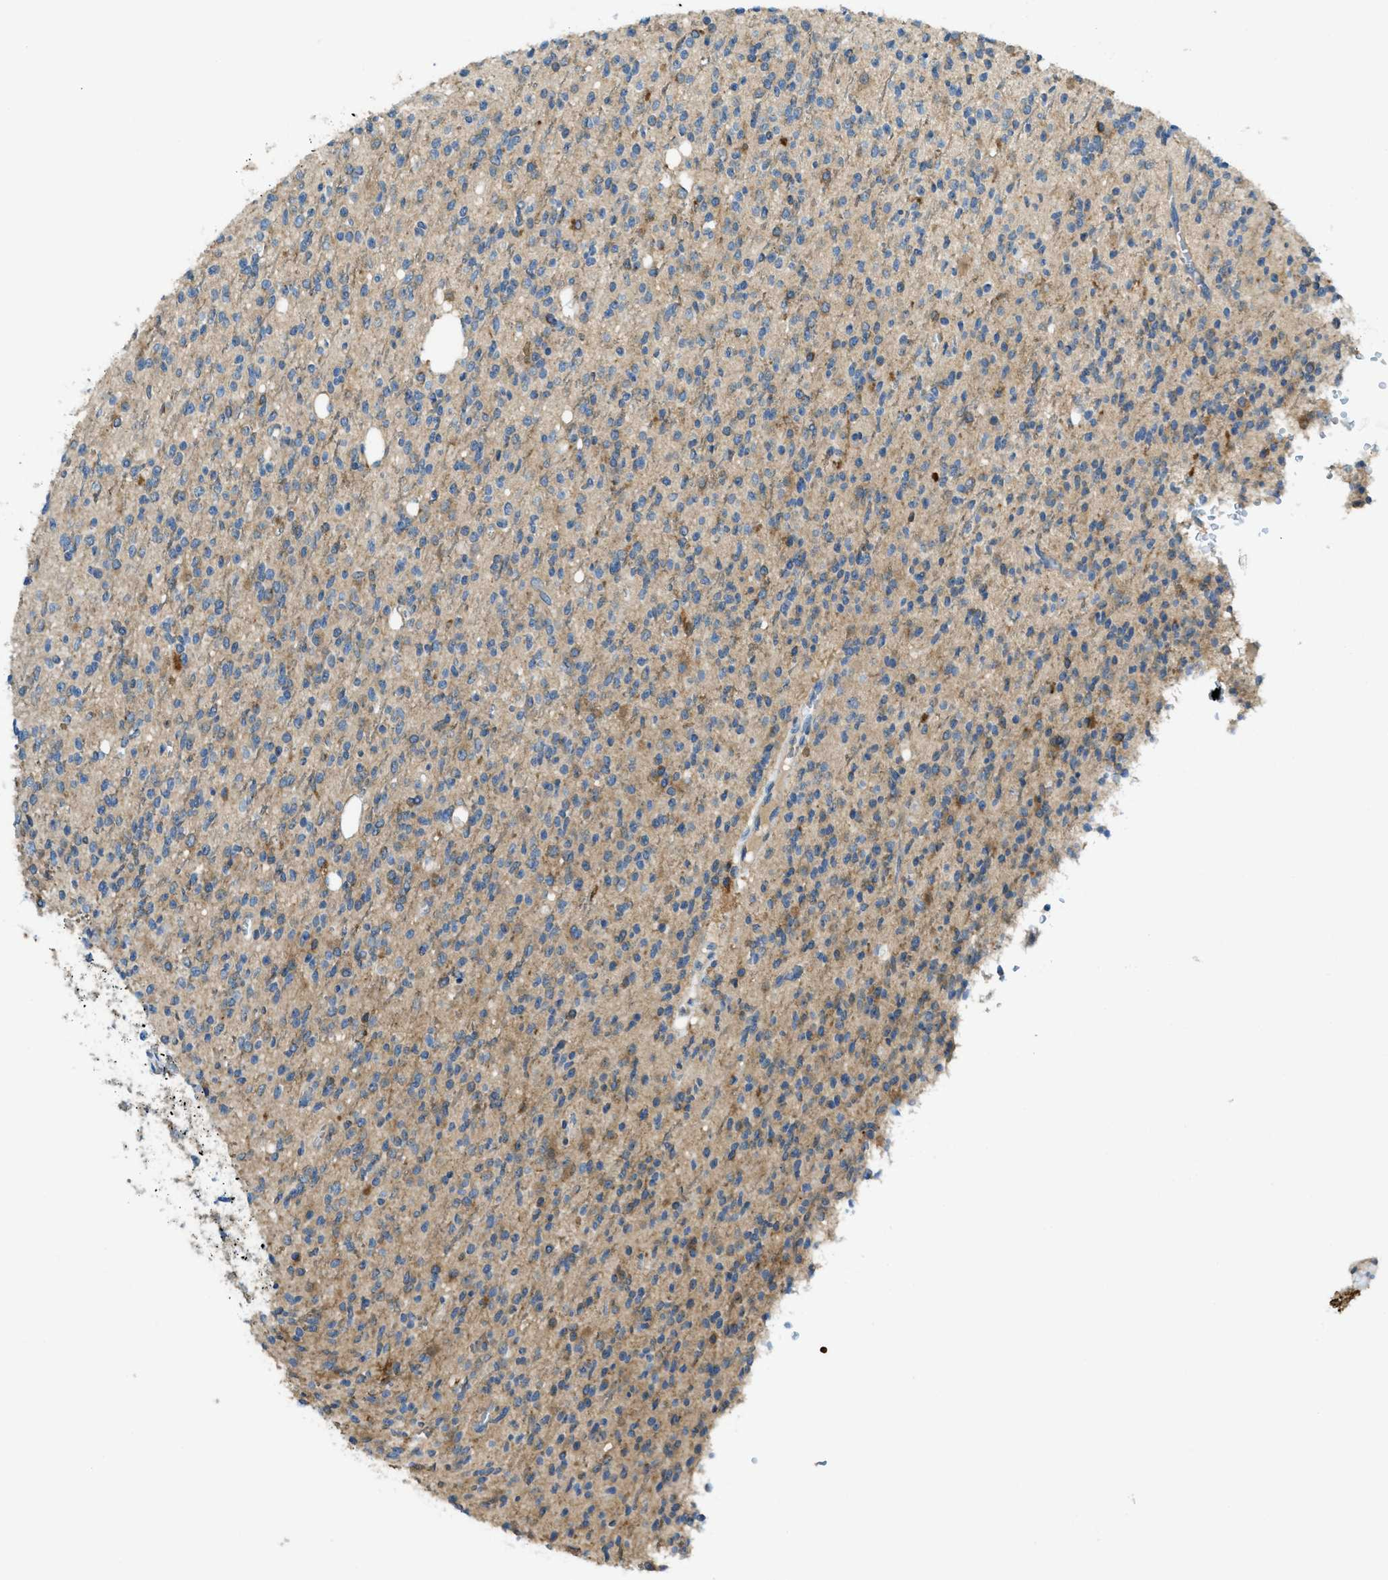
{"staining": {"intensity": "weak", "quantity": ">75%", "location": "cytoplasmic/membranous"}, "tissue": "glioma", "cell_type": "Tumor cells", "image_type": "cancer", "snomed": [{"axis": "morphology", "description": "Glioma, malignant, High grade"}, {"axis": "topography", "description": "Brain"}], "caption": "Protein expression analysis of malignant high-grade glioma shows weak cytoplasmic/membranous expression in about >75% of tumor cells.", "gene": "RFFL", "patient": {"sex": "male", "age": 34}}